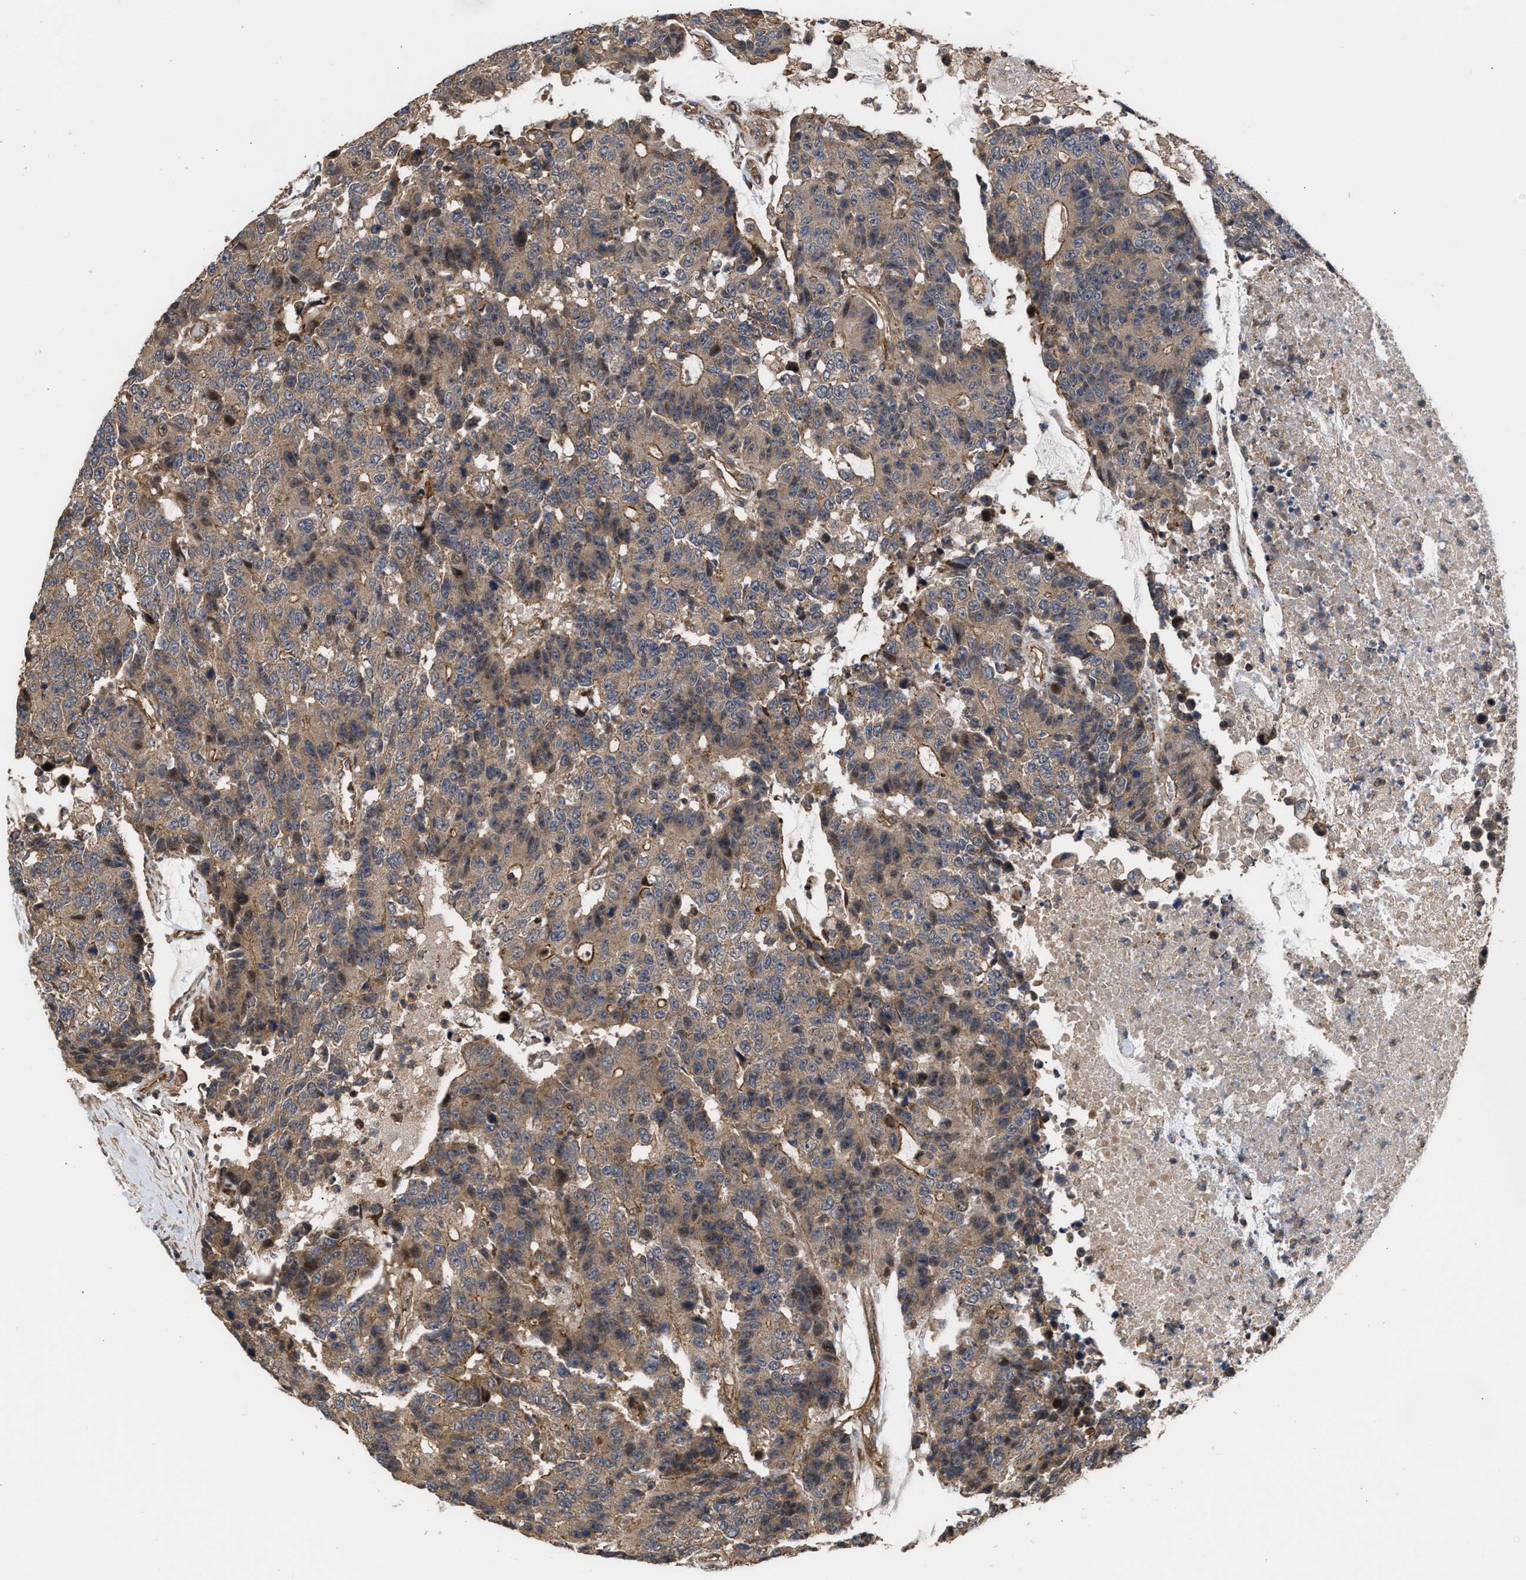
{"staining": {"intensity": "weak", "quantity": ">75%", "location": "cytoplasmic/membranous"}, "tissue": "colorectal cancer", "cell_type": "Tumor cells", "image_type": "cancer", "snomed": [{"axis": "morphology", "description": "Adenocarcinoma, NOS"}, {"axis": "topography", "description": "Colon"}], "caption": "The image exhibits immunohistochemical staining of colorectal adenocarcinoma. There is weak cytoplasmic/membranous expression is identified in about >75% of tumor cells.", "gene": "STAU1", "patient": {"sex": "female", "age": 86}}